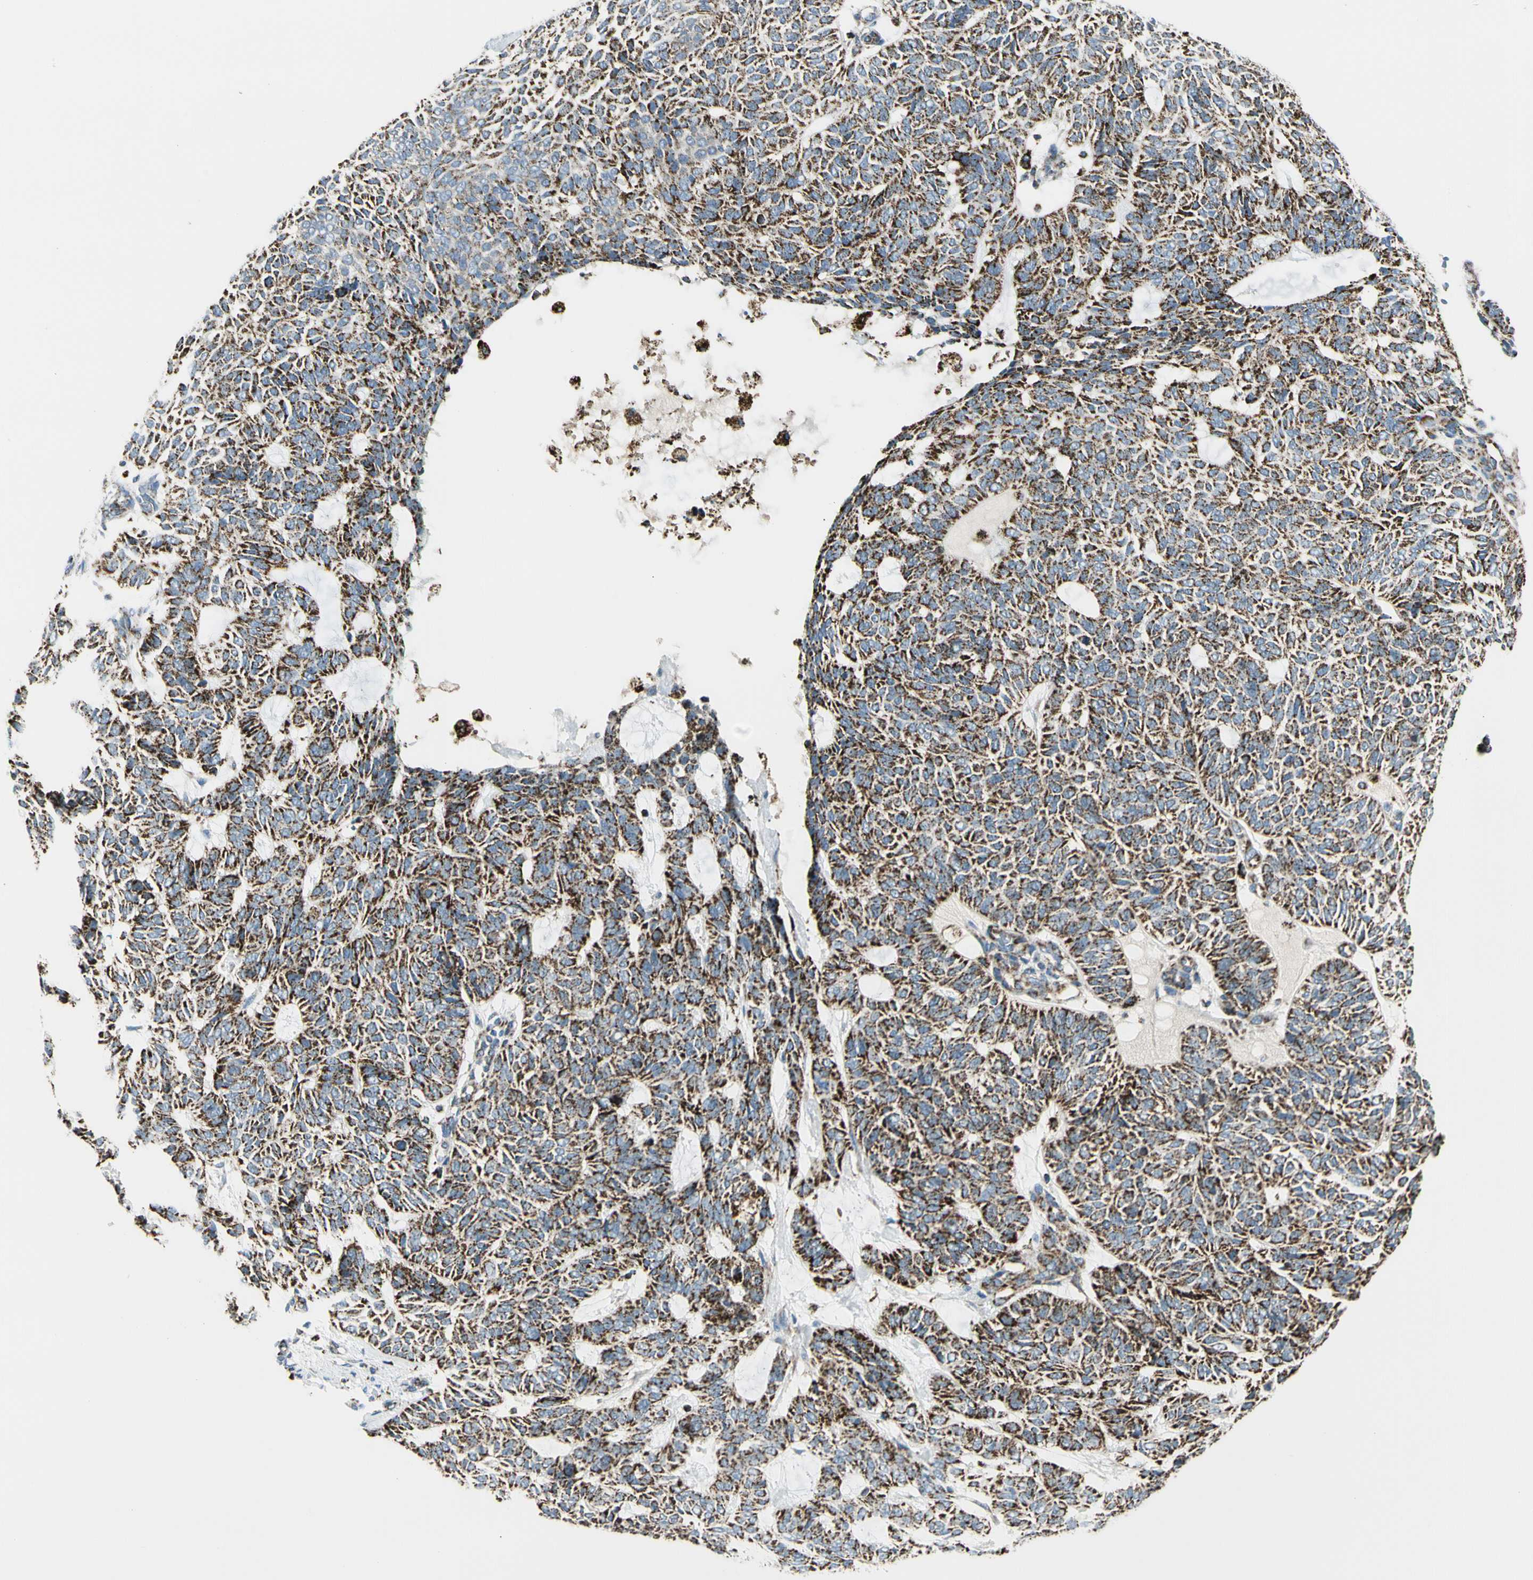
{"staining": {"intensity": "strong", "quantity": ">75%", "location": "cytoplasmic/membranous"}, "tissue": "skin cancer", "cell_type": "Tumor cells", "image_type": "cancer", "snomed": [{"axis": "morphology", "description": "Basal cell carcinoma"}, {"axis": "topography", "description": "Skin"}], "caption": "This image shows immunohistochemistry (IHC) staining of human skin cancer (basal cell carcinoma), with high strong cytoplasmic/membranous positivity in about >75% of tumor cells.", "gene": "ME2", "patient": {"sex": "male", "age": 87}}